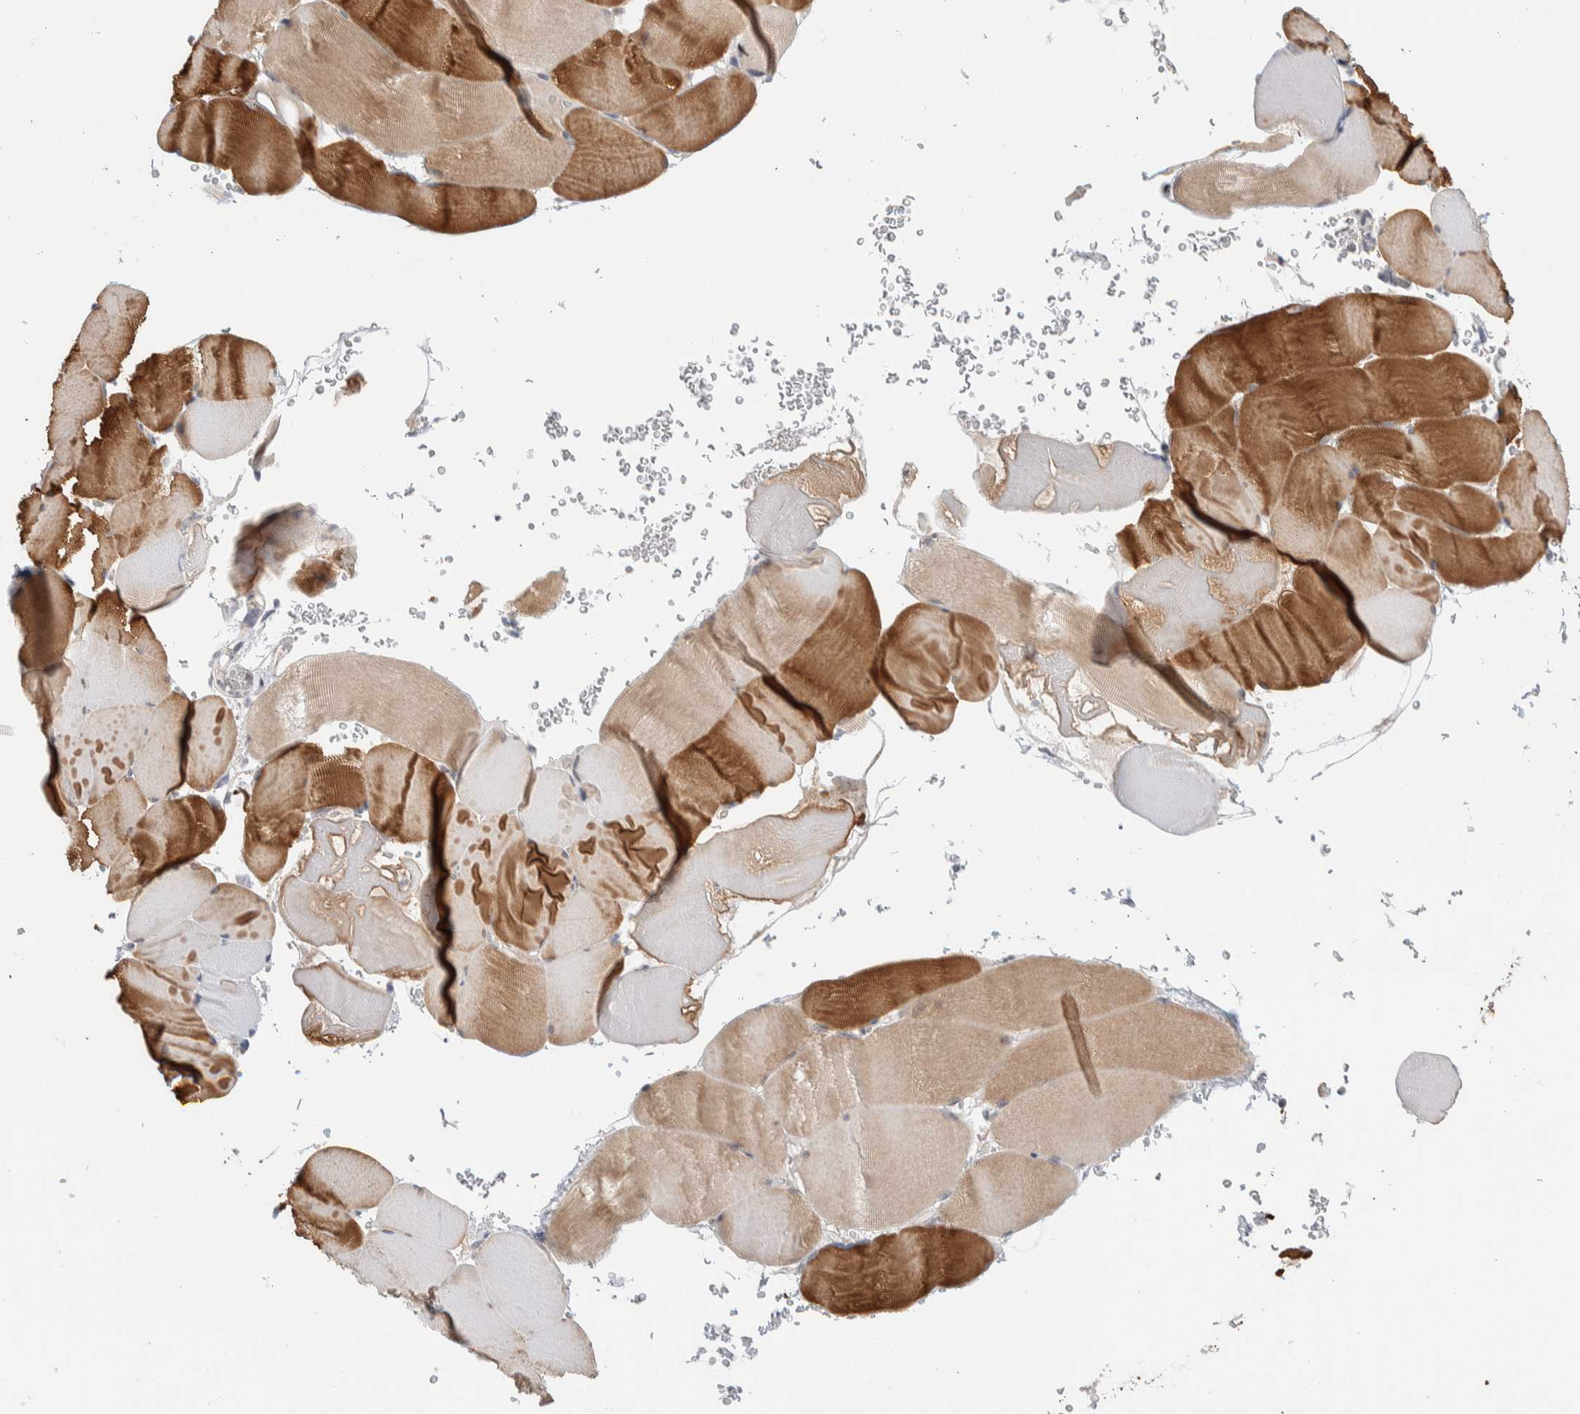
{"staining": {"intensity": "moderate", "quantity": "25%-75%", "location": "cytoplasmic/membranous"}, "tissue": "skeletal muscle", "cell_type": "Myocytes", "image_type": "normal", "snomed": [{"axis": "morphology", "description": "Normal tissue, NOS"}, {"axis": "topography", "description": "Skeletal muscle"}], "caption": "A medium amount of moderate cytoplasmic/membranous expression is present in about 25%-75% of myocytes in normal skeletal muscle.", "gene": "NCR3LG1", "patient": {"sex": "male", "age": 62}}